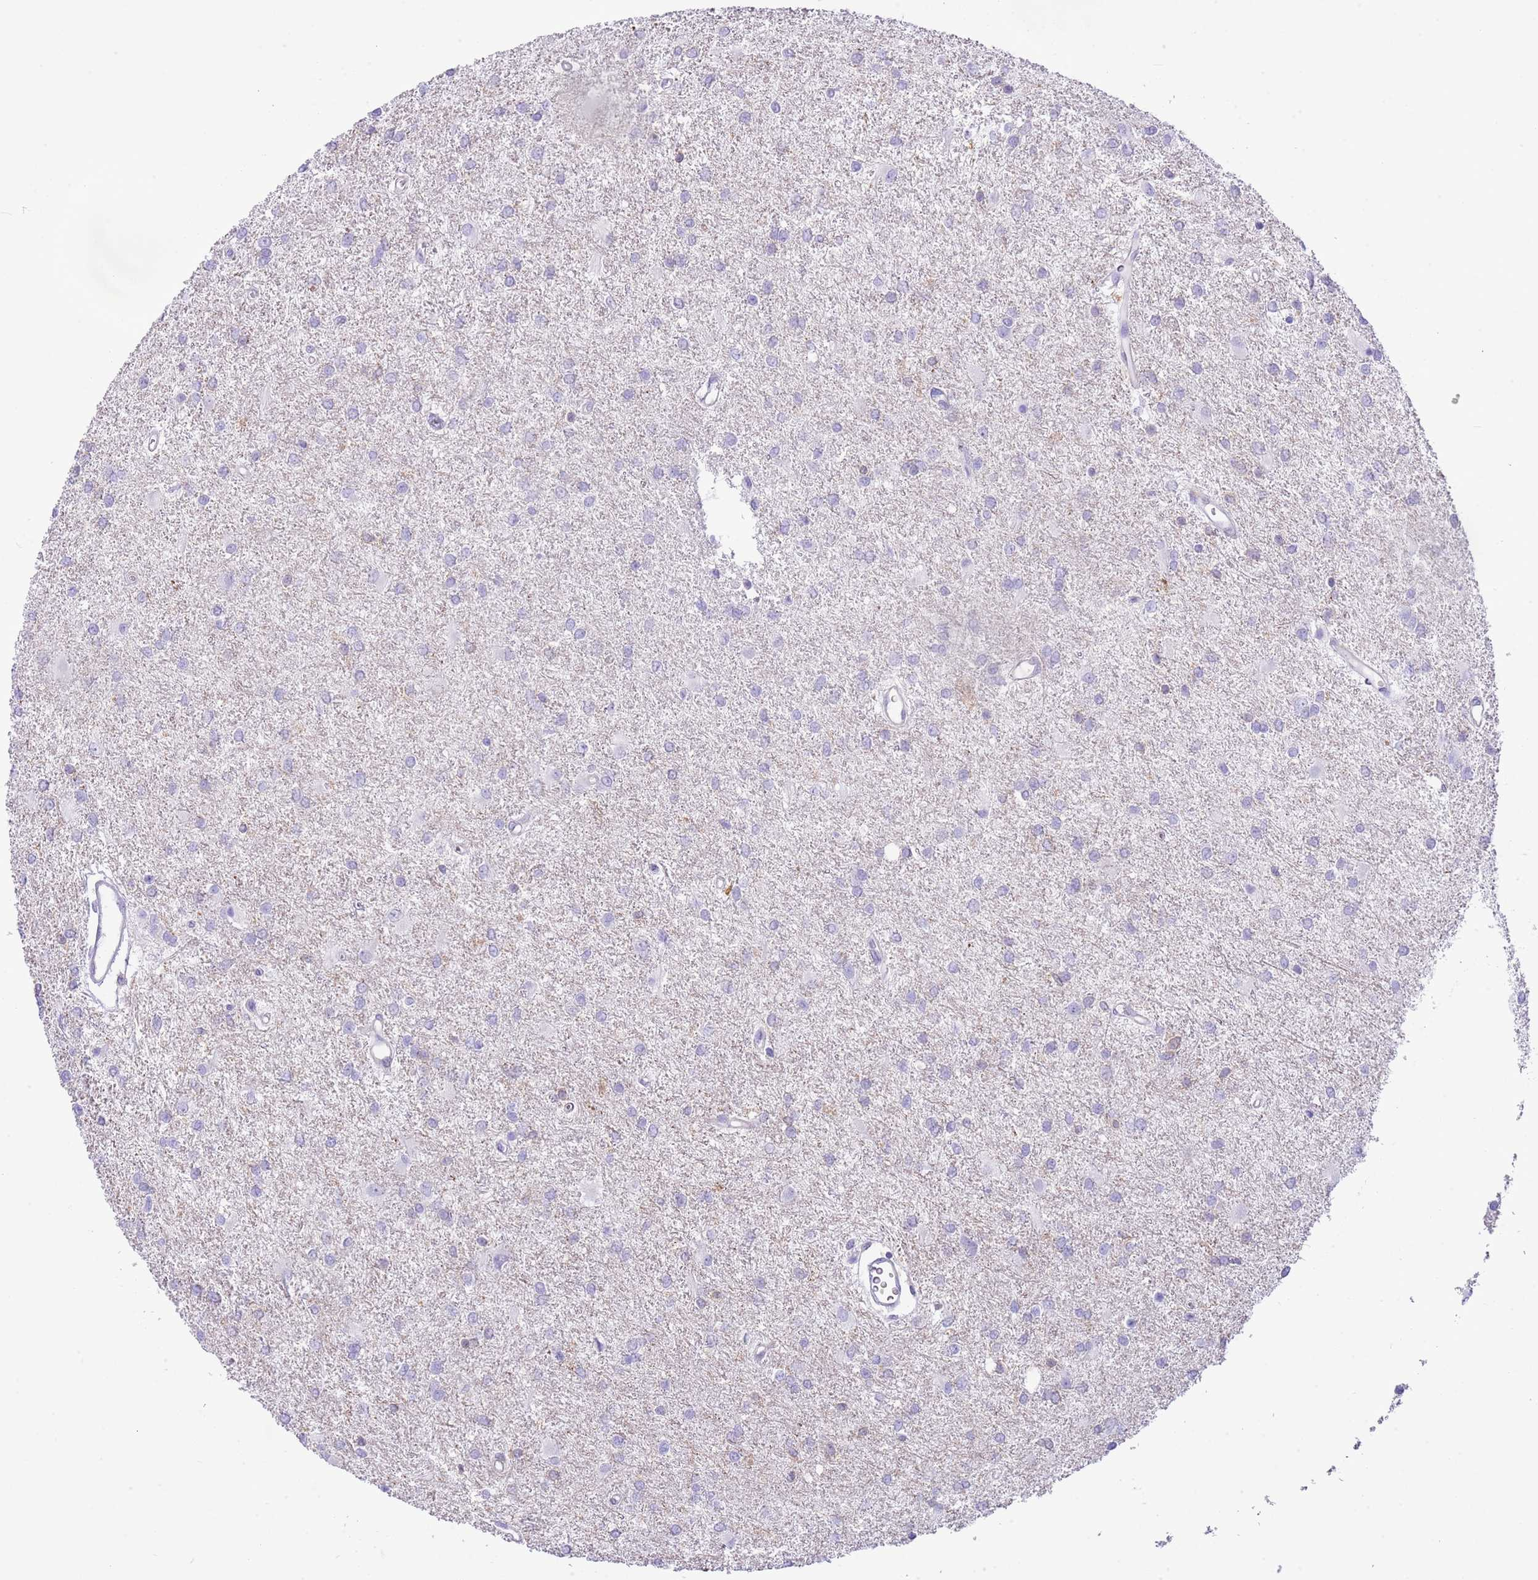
{"staining": {"intensity": "negative", "quantity": "none", "location": "none"}, "tissue": "glioma", "cell_type": "Tumor cells", "image_type": "cancer", "snomed": [{"axis": "morphology", "description": "Glioma, malignant, High grade"}, {"axis": "topography", "description": "Brain"}], "caption": "IHC histopathology image of neoplastic tissue: human malignant glioma (high-grade) stained with DAB (3,3'-diaminobenzidine) demonstrates no significant protein positivity in tumor cells. (Immunohistochemistry (ihc), brightfield microscopy, high magnification).", "gene": "EFHD2", "patient": {"sex": "female", "age": 50}}